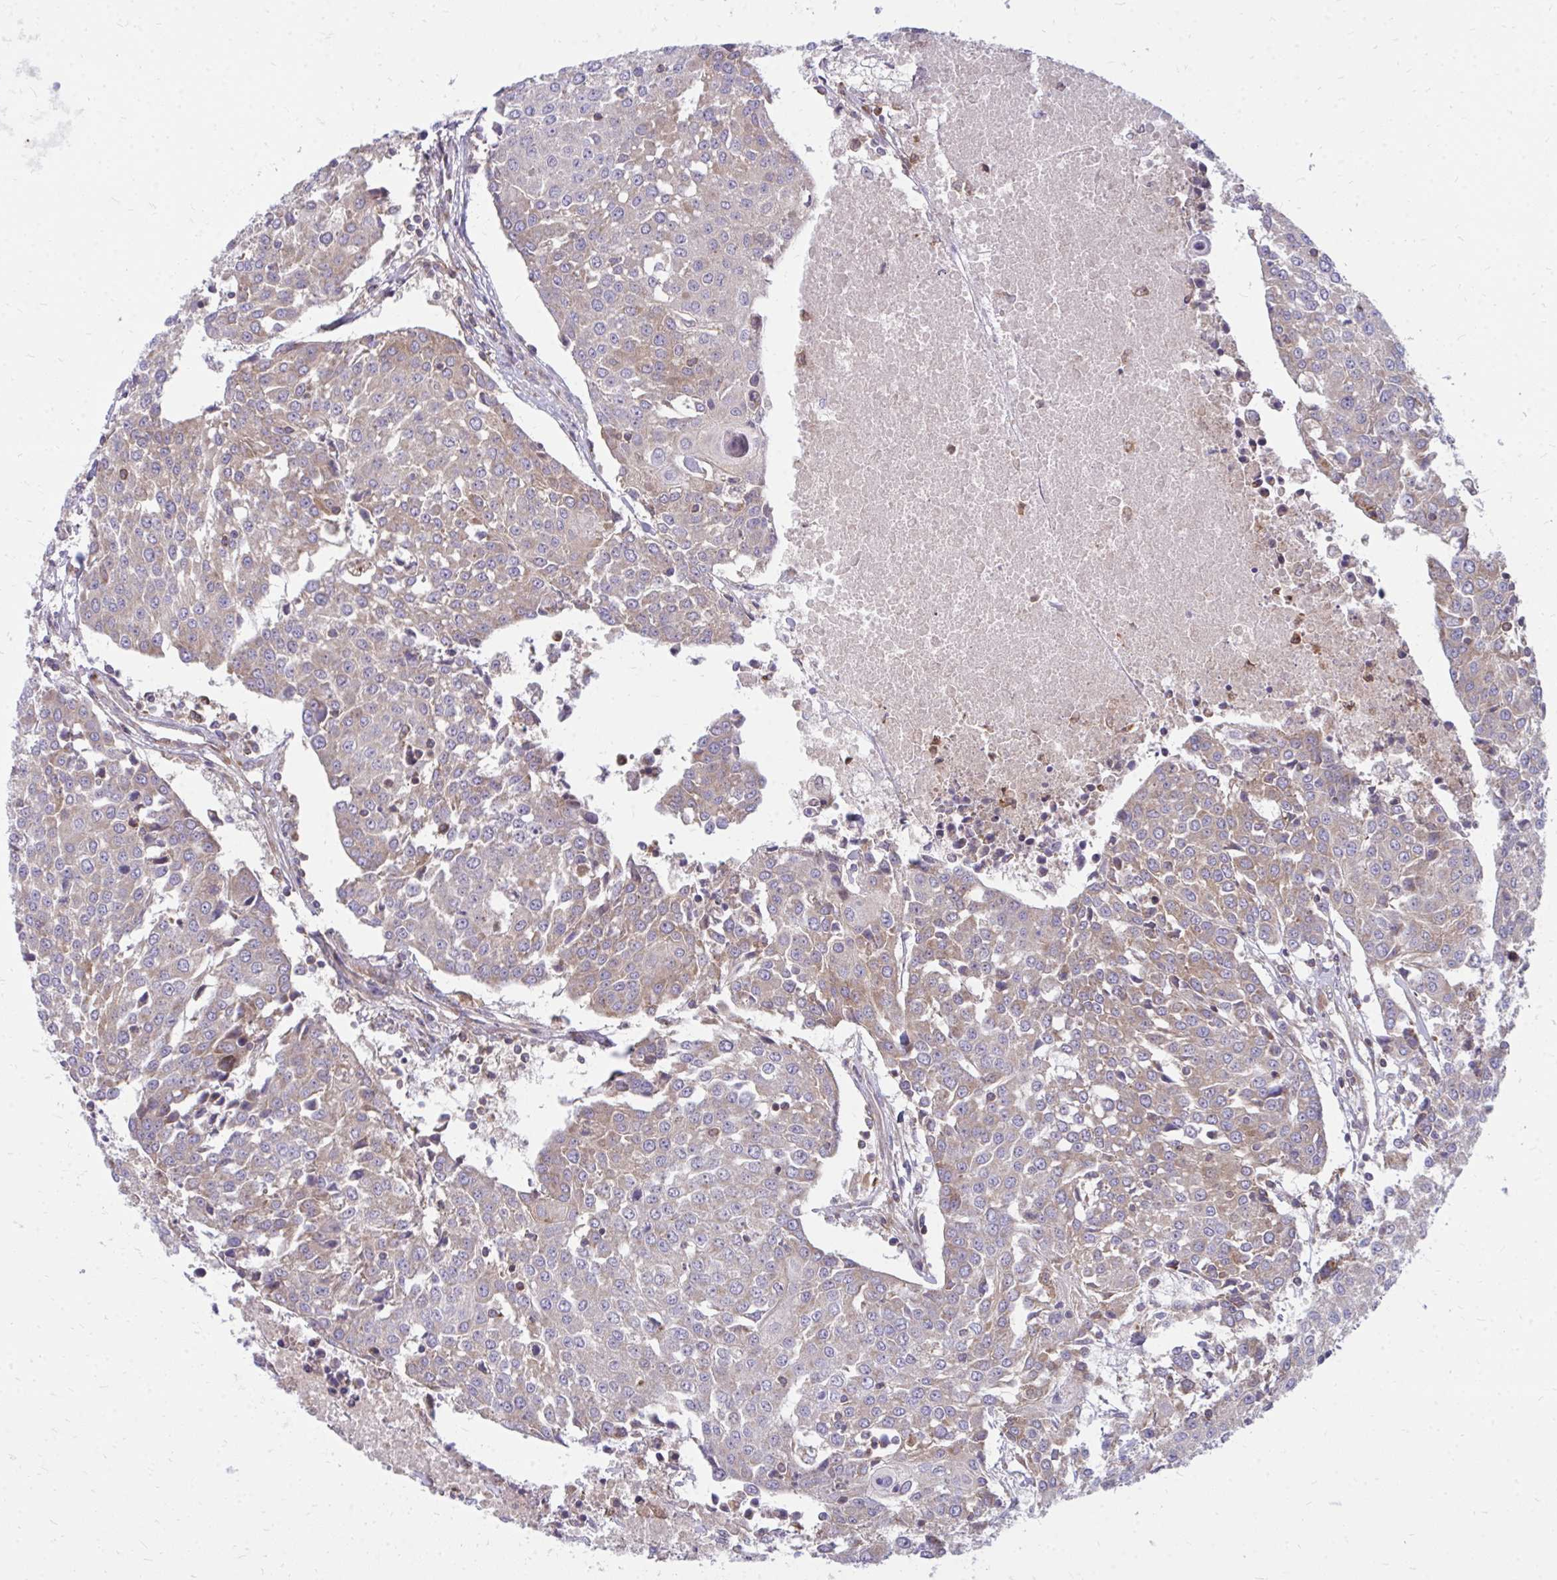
{"staining": {"intensity": "weak", "quantity": "25%-75%", "location": "cytoplasmic/membranous"}, "tissue": "urothelial cancer", "cell_type": "Tumor cells", "image_type": "cancer", "snomed": [{"axis": "morphology", "description": "Urothelial carcinoma, High grade"}, {"axis": "topography", "description": "Urinary bladder"}], "caption": "Weak cytoplasmic/membranous positivity is present in approximately 25%-75% of tumor cells in high-grade urothelial carcinoma. (DAB = brown stain, brightfield microscopy at high magnification).", "gene": "ASAP1", "patient": {"sex": "female", "age": 85}}